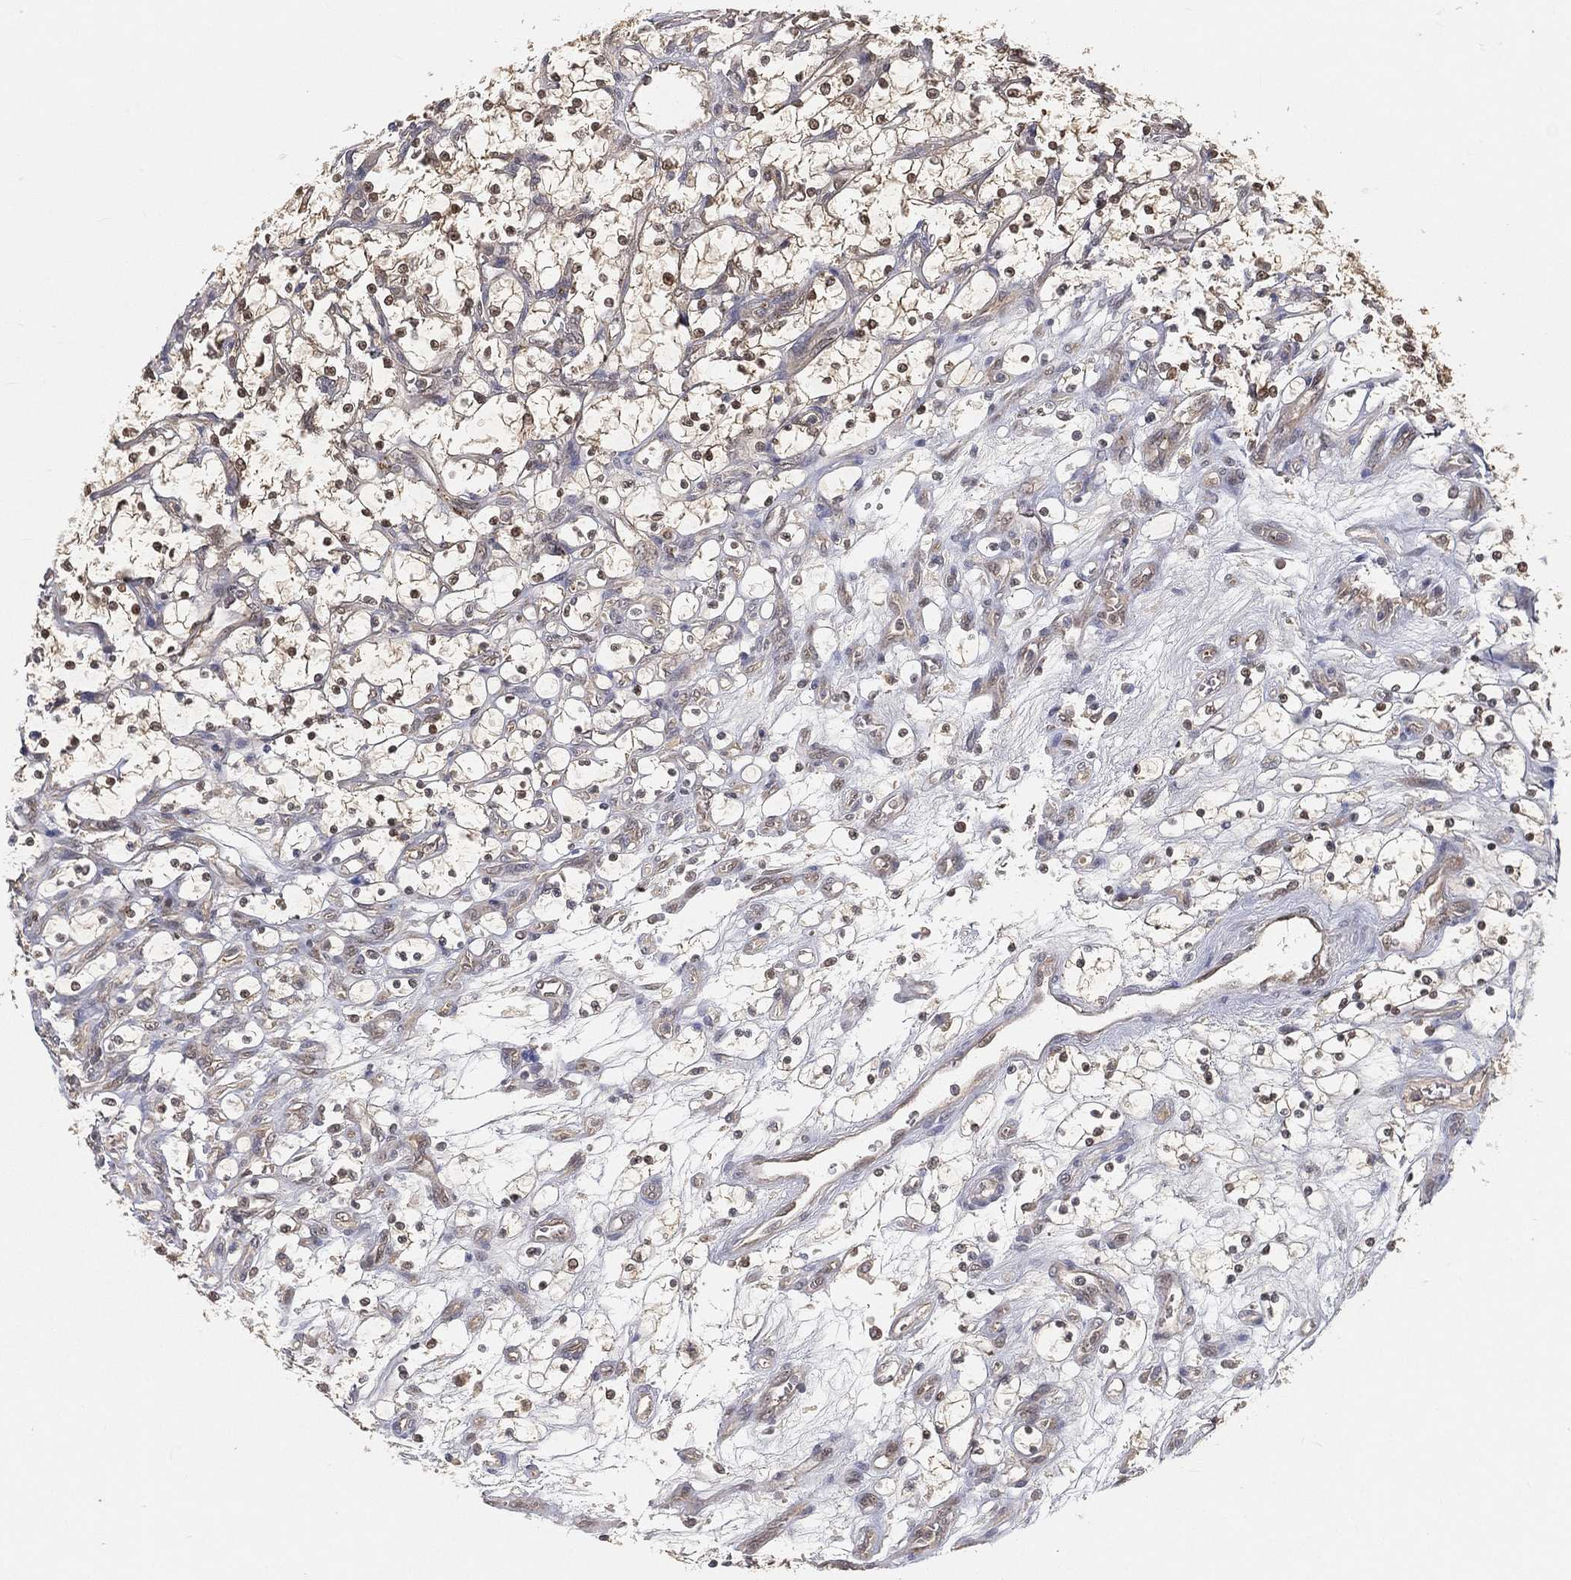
{"staining": {"intensity": "weak", "quantity": "25%-75%", "location": "cytoplasmic/membranous,nuclear"}, "tissue": "renal cancer", "cell_type": "Tumor cells", "image_type": "cancer", "snomed": [{"axis": "morphology", "description": "Adenocarcinoma, NOS"}, {"axis": "topography", "description": "Kidney"}], "caption": "IHC staining of renal adenocarcinoma, which displays low levels of weak cytoplasmic/membranous and nuclear positivity in about 25%-75% of tumor cells indicating weak cytoplasmic/membranous and nuclear protein expression. The staining was performed using DAB (brown) for protein detection and nuclei were counterstained in hematoxylin (blue).", "gene": "MAPK1", "patient": {"sex": "female", "age": 69}}